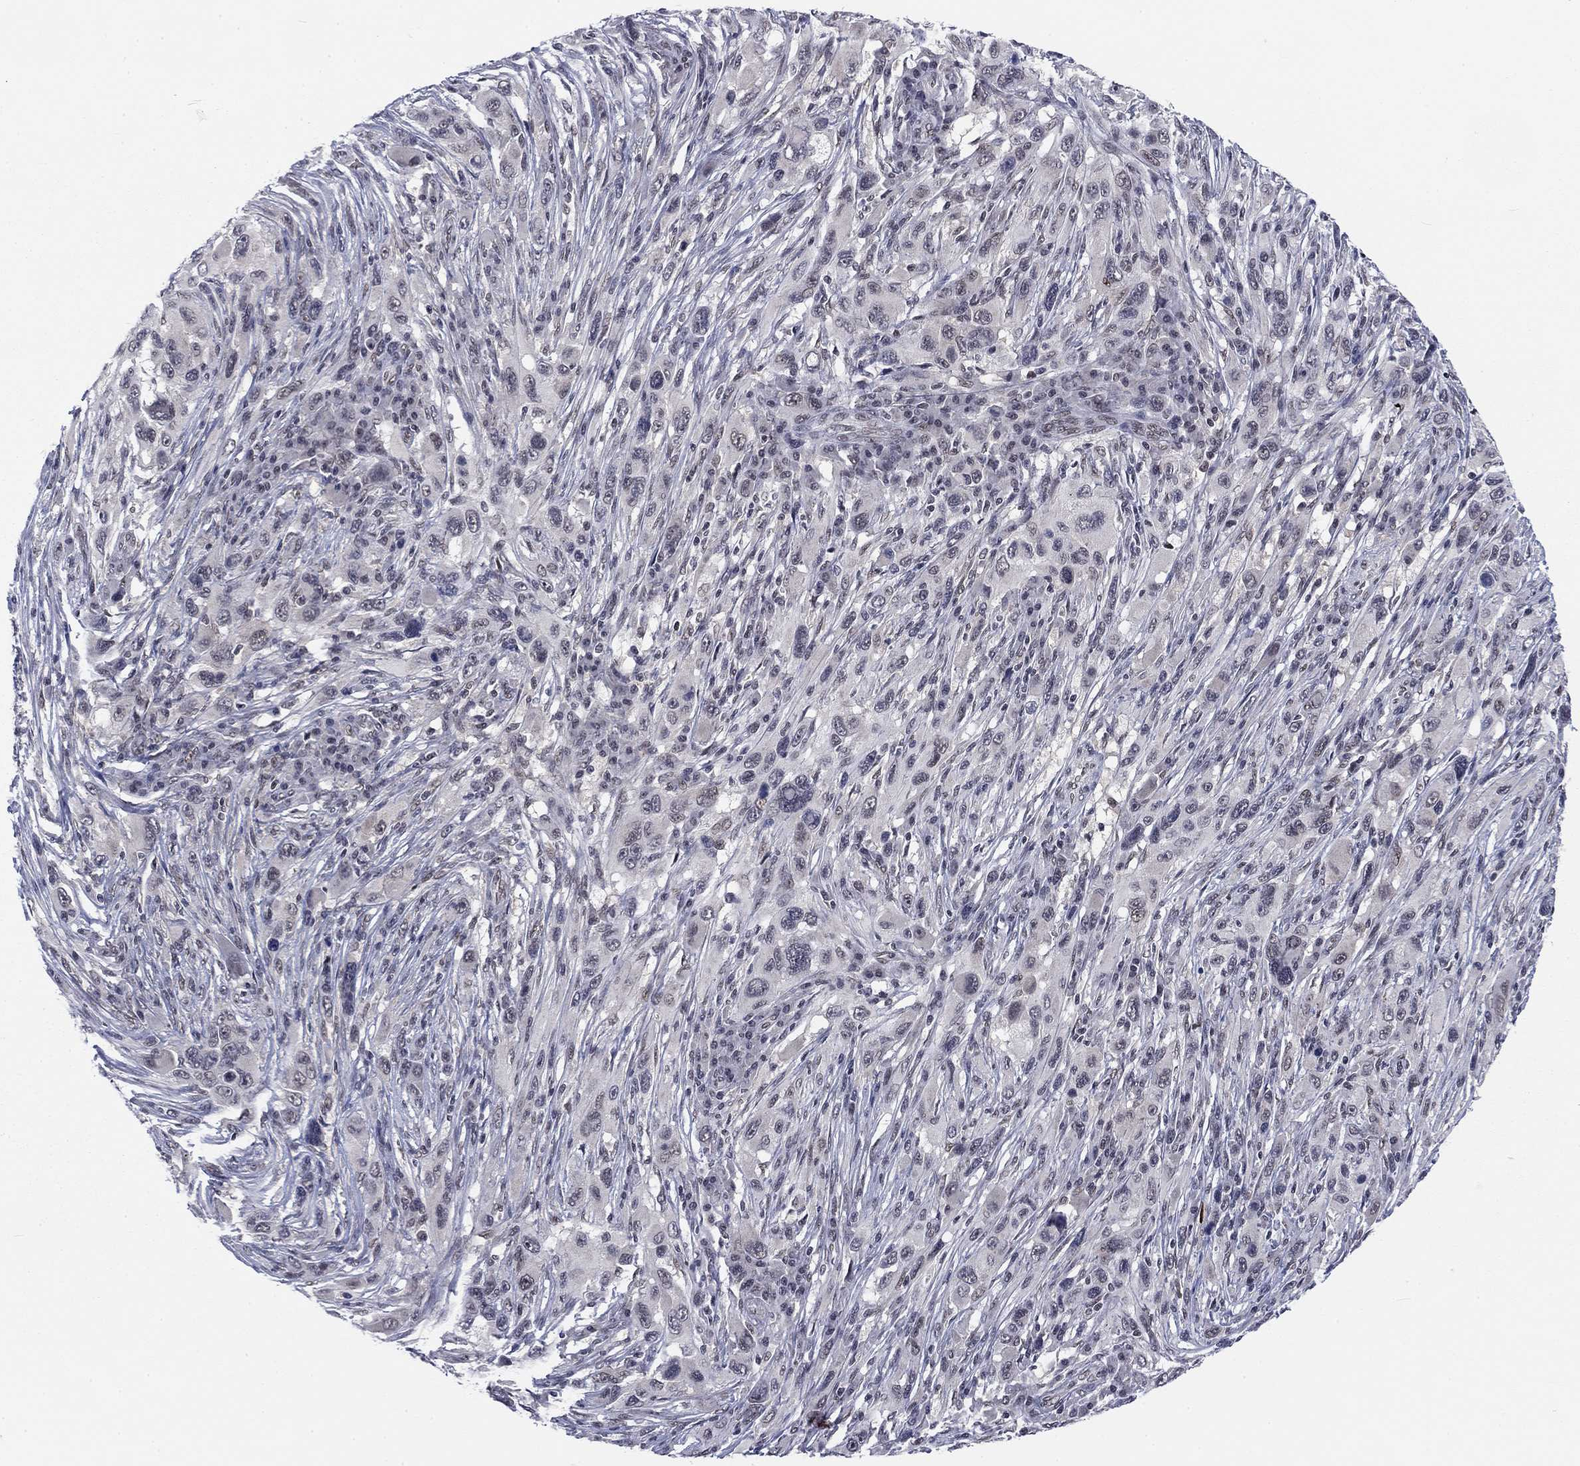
{"staining": {"intensity": "negative", "quantity": "none", "location": "none"}, "tissue": "melanoma", "cell_type": "Tumor cells", "image_type": "cancer", "snomed": [{"axis": "morphology", "description": "Malignant melanoma, NOS"}, {"axis": "topography", "description": "Skin"}], "caption": "This is an immunohistochemistry (IHC) micrograph of human malignant melanoma. There is no expression in tumor cells.", "gene": "FYTTD1", "patient": {"sex": "male", "age": 53}}